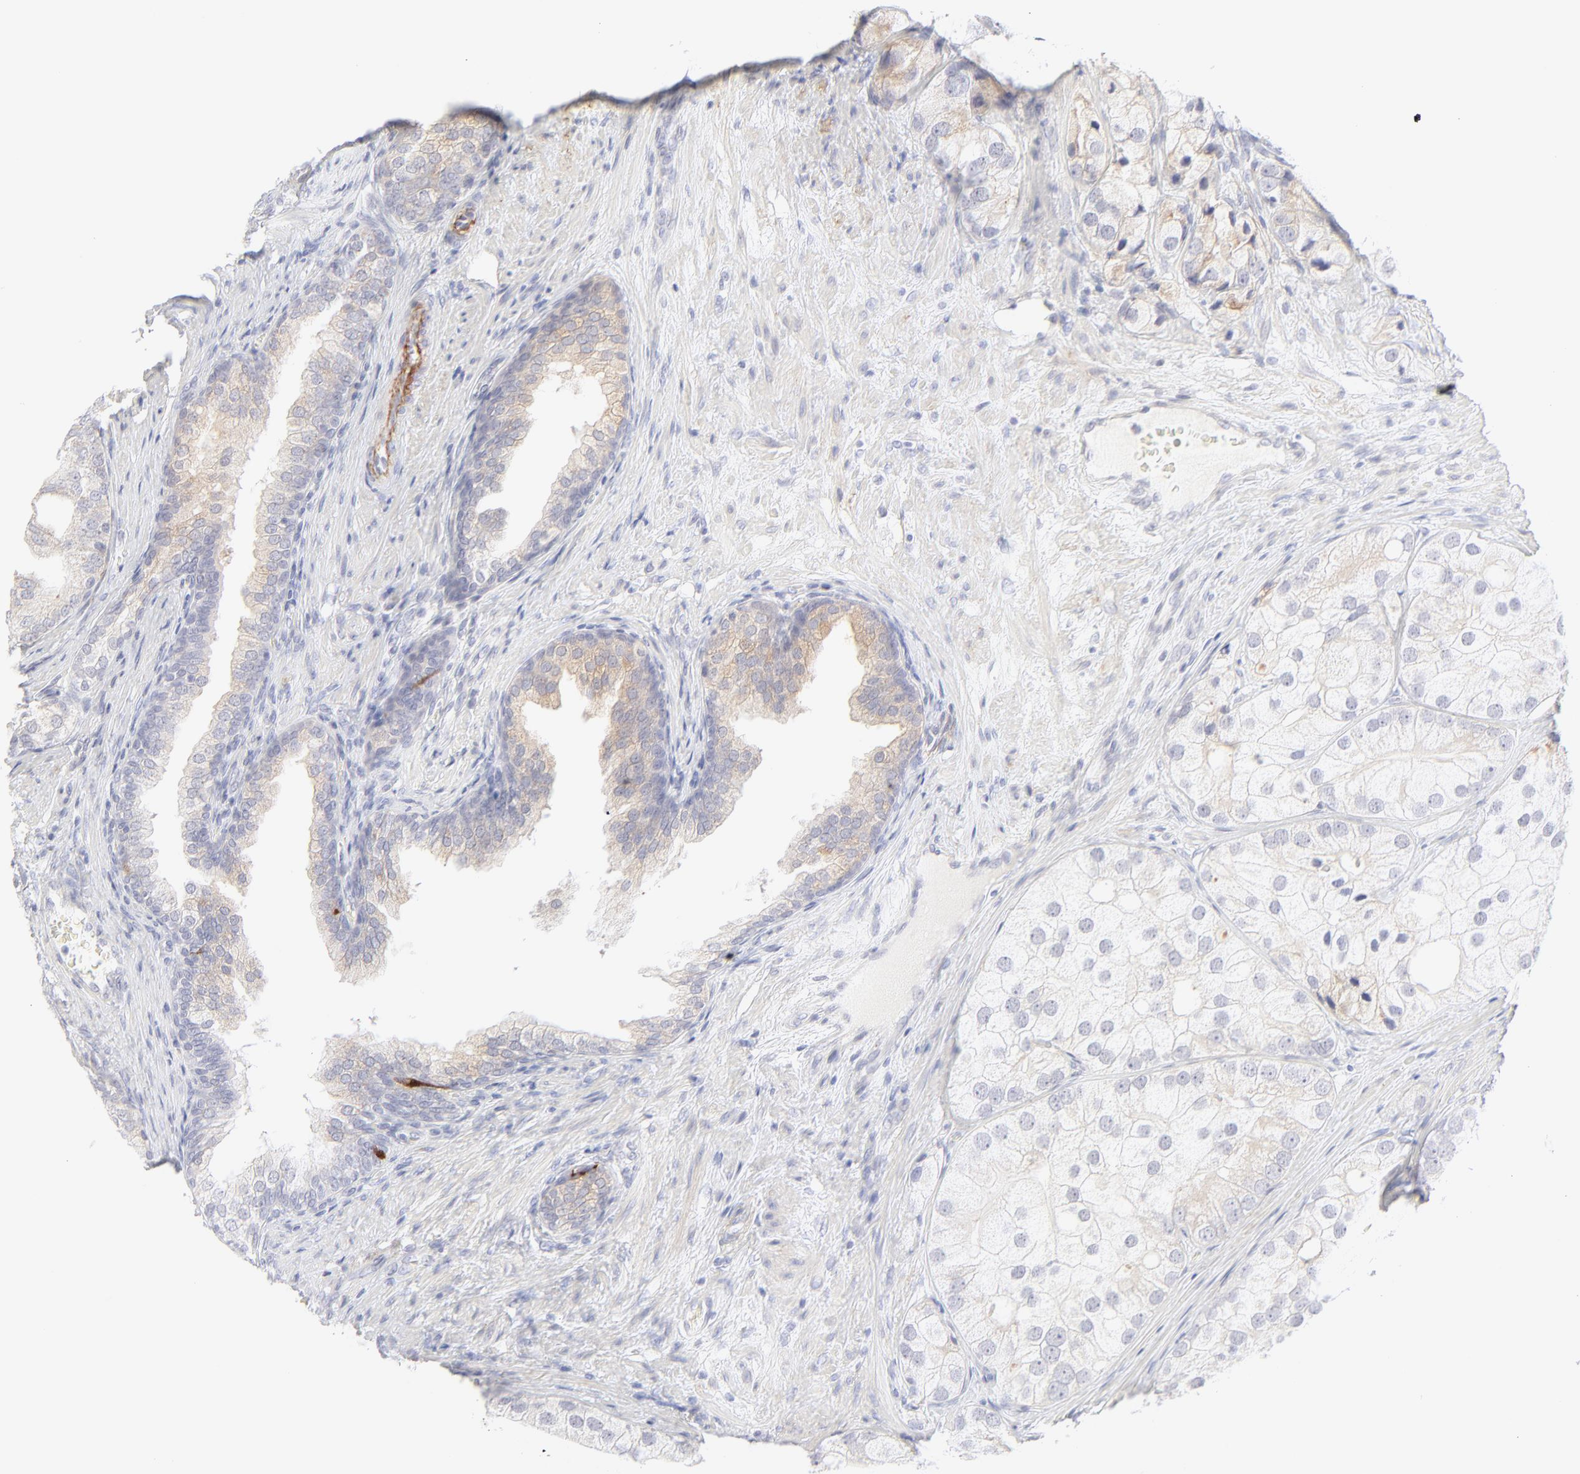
{"staining": {"intensity": "moderate", "quantity": "25%-75%", "location": "cytoplasmic/membranous"}, "tissue": "prostate cancer", "cell_type": "Tumor cells", "image_type": "cancer", "snomed": [{"axis": "morphology", "description": "Adenocarcinoma, Low grade"}, {"axis": "topography", "description": "Prostate"}], "caption": "Human prostate adenocarcinoma (low-grade) stained with a brown dye reveals moderate cytoplasmic/membranous positive expression in about 25%-75% of tumor cells.", "gene": "NPNT", "patient": {"sex": "male", "age": 69}}